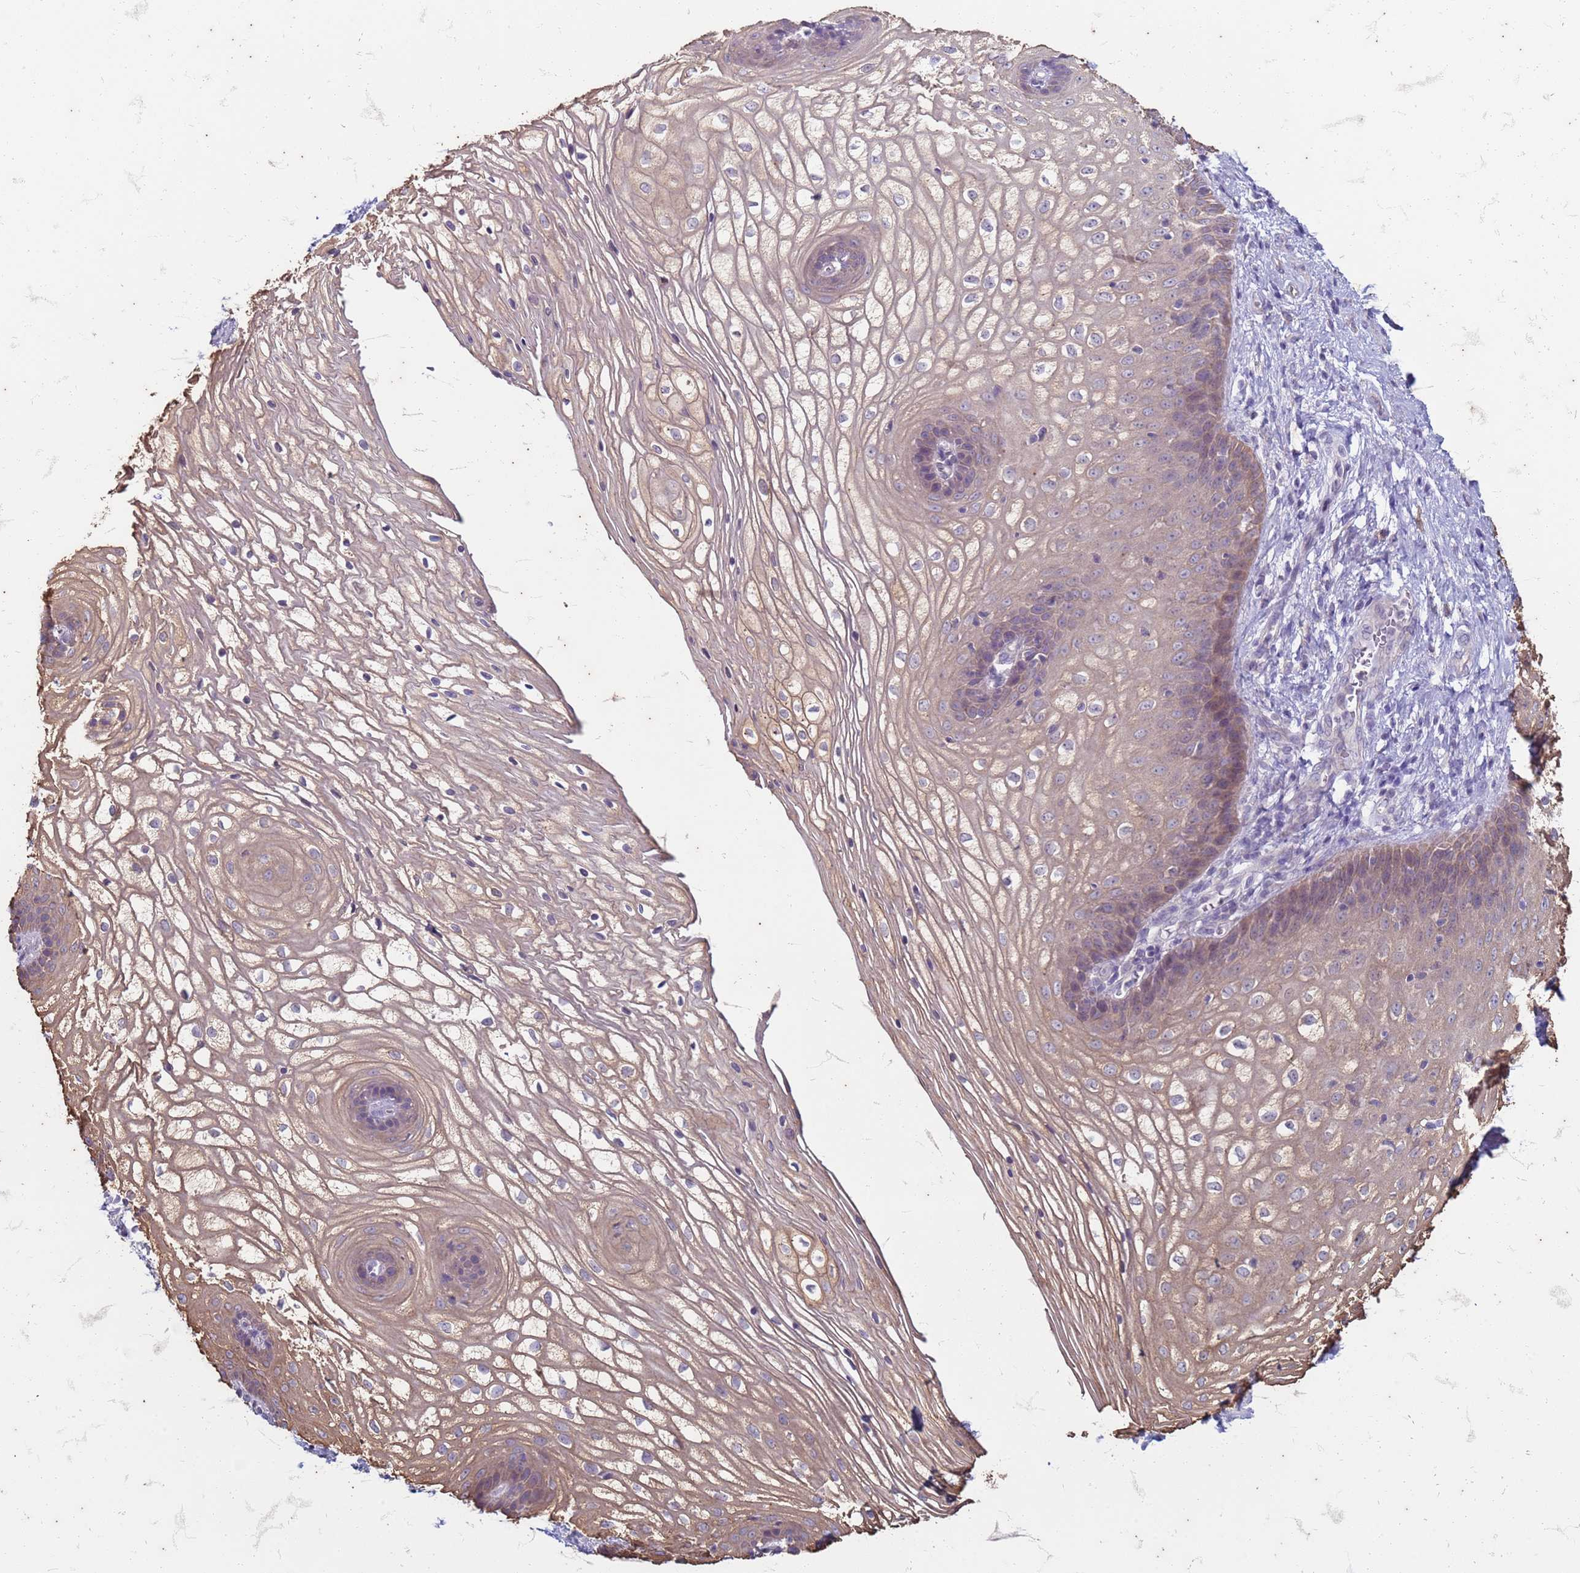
{"staining": {"intensity": "weak", "quantity": "25%-75%", "location": "cytoplasmic/membranous"}, "tissue": "vagina", "cell_type": "Squamous epithelial cells", "image_type": "normal", "snomed": [{"axis": "morphology", "description": "Normal tissue, NOS"}, {"axis": "topography", "description": "Vagina"}], "caption": "Protein staining shows weak cytoplasmic/membranous expression in about 25%-75% of squamous epithelial cells in normal vagina.", "gene": "SUCO", "patient": {"sex": "female", "age": 34}}